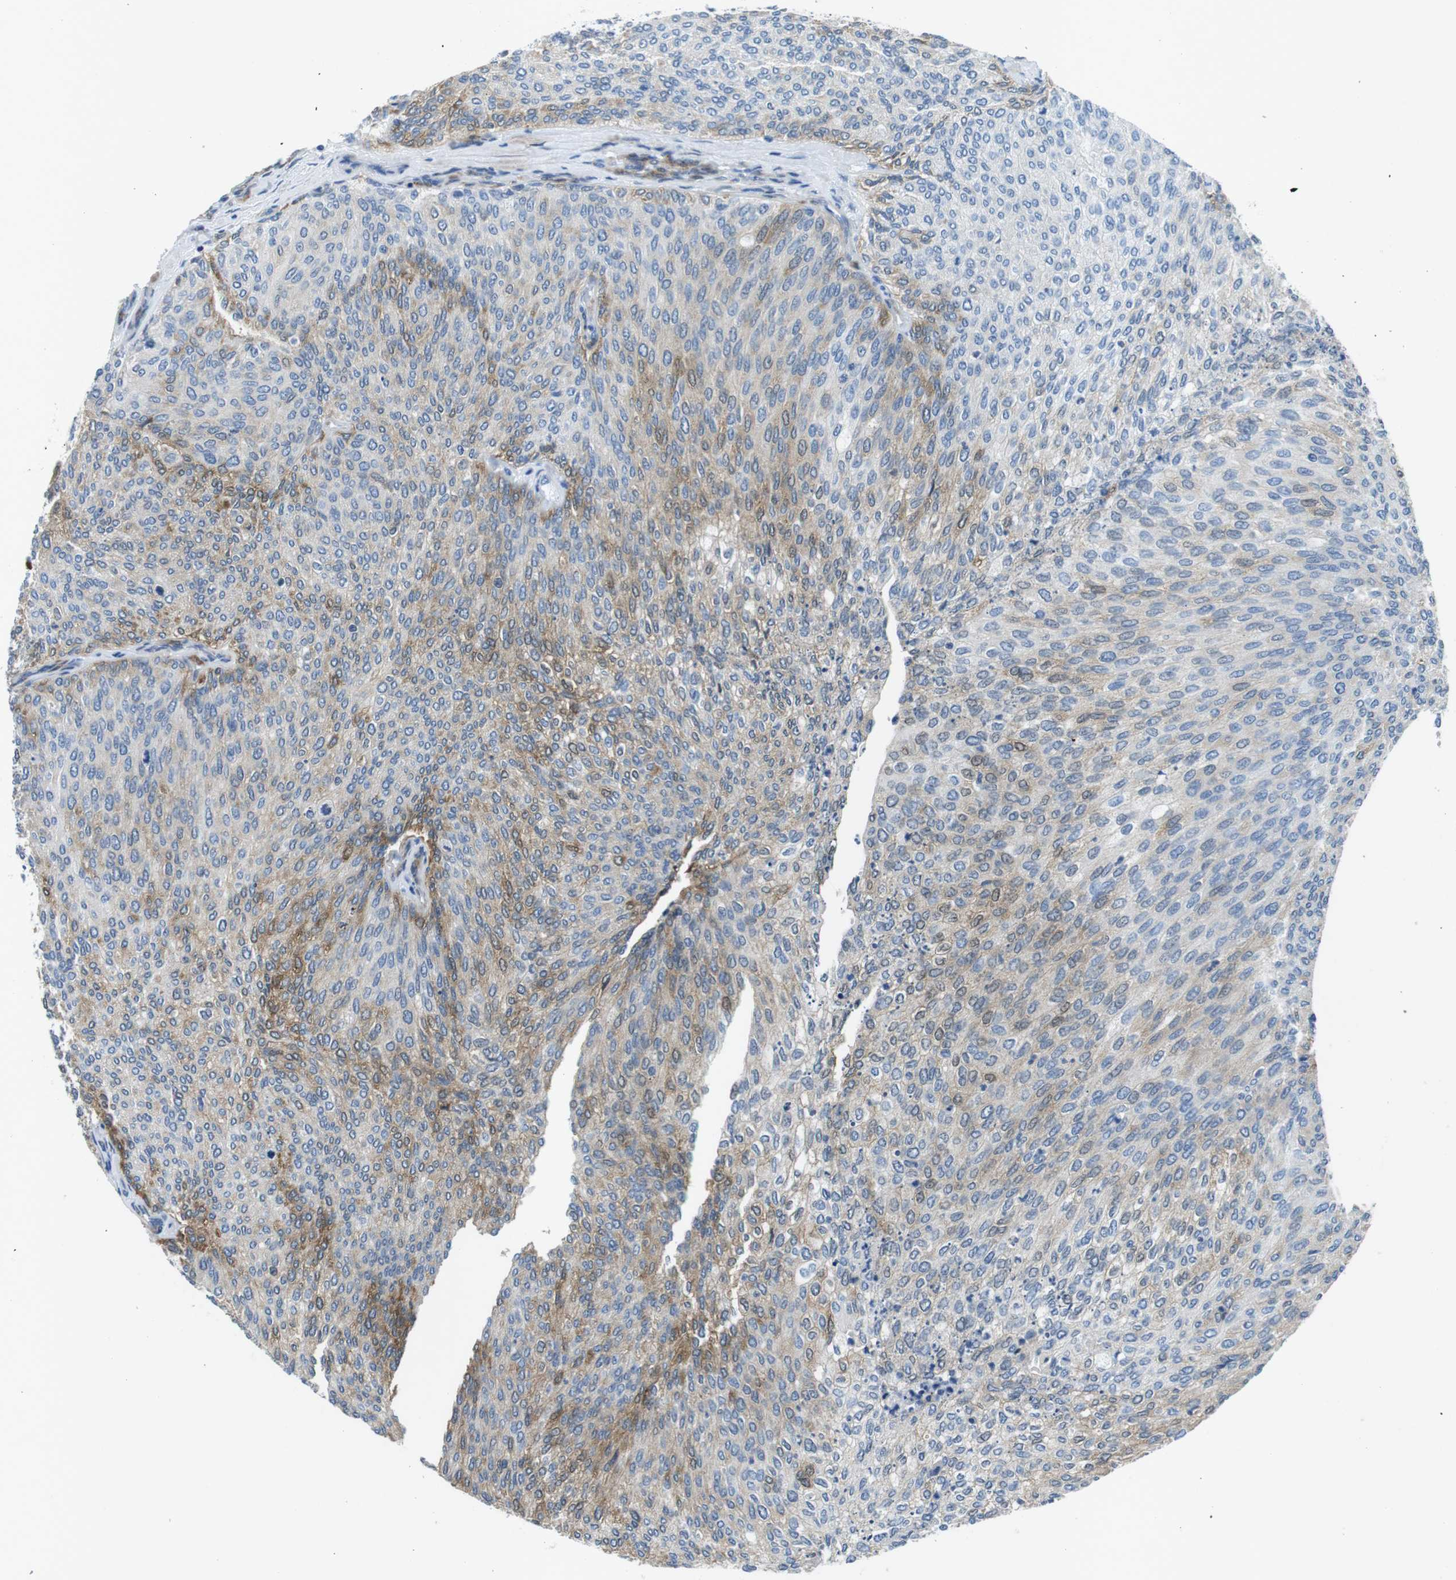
{"staining": {"intensity": "moderate", "quantity": "25%-75%", "location": "cytoplasmic/membranous"}, "tissue": "urothelial cancer", "cell_type": "Tumor cells", "image_type": "cancer", "snomed": [{"axis": "morphology", "description": "Urothelial carcinoma, Low grade"}, {"axis": "topography", "description": "Urinary bladder"}], "caption": "Urothelial carcinoma (low-grade) tissue reveals moderate cytoplasmic/membranous expression in approximately 25%-75% of tumor cells", "gene": "PHLDA1", "patient": {"sex": "female", "age": 79}}